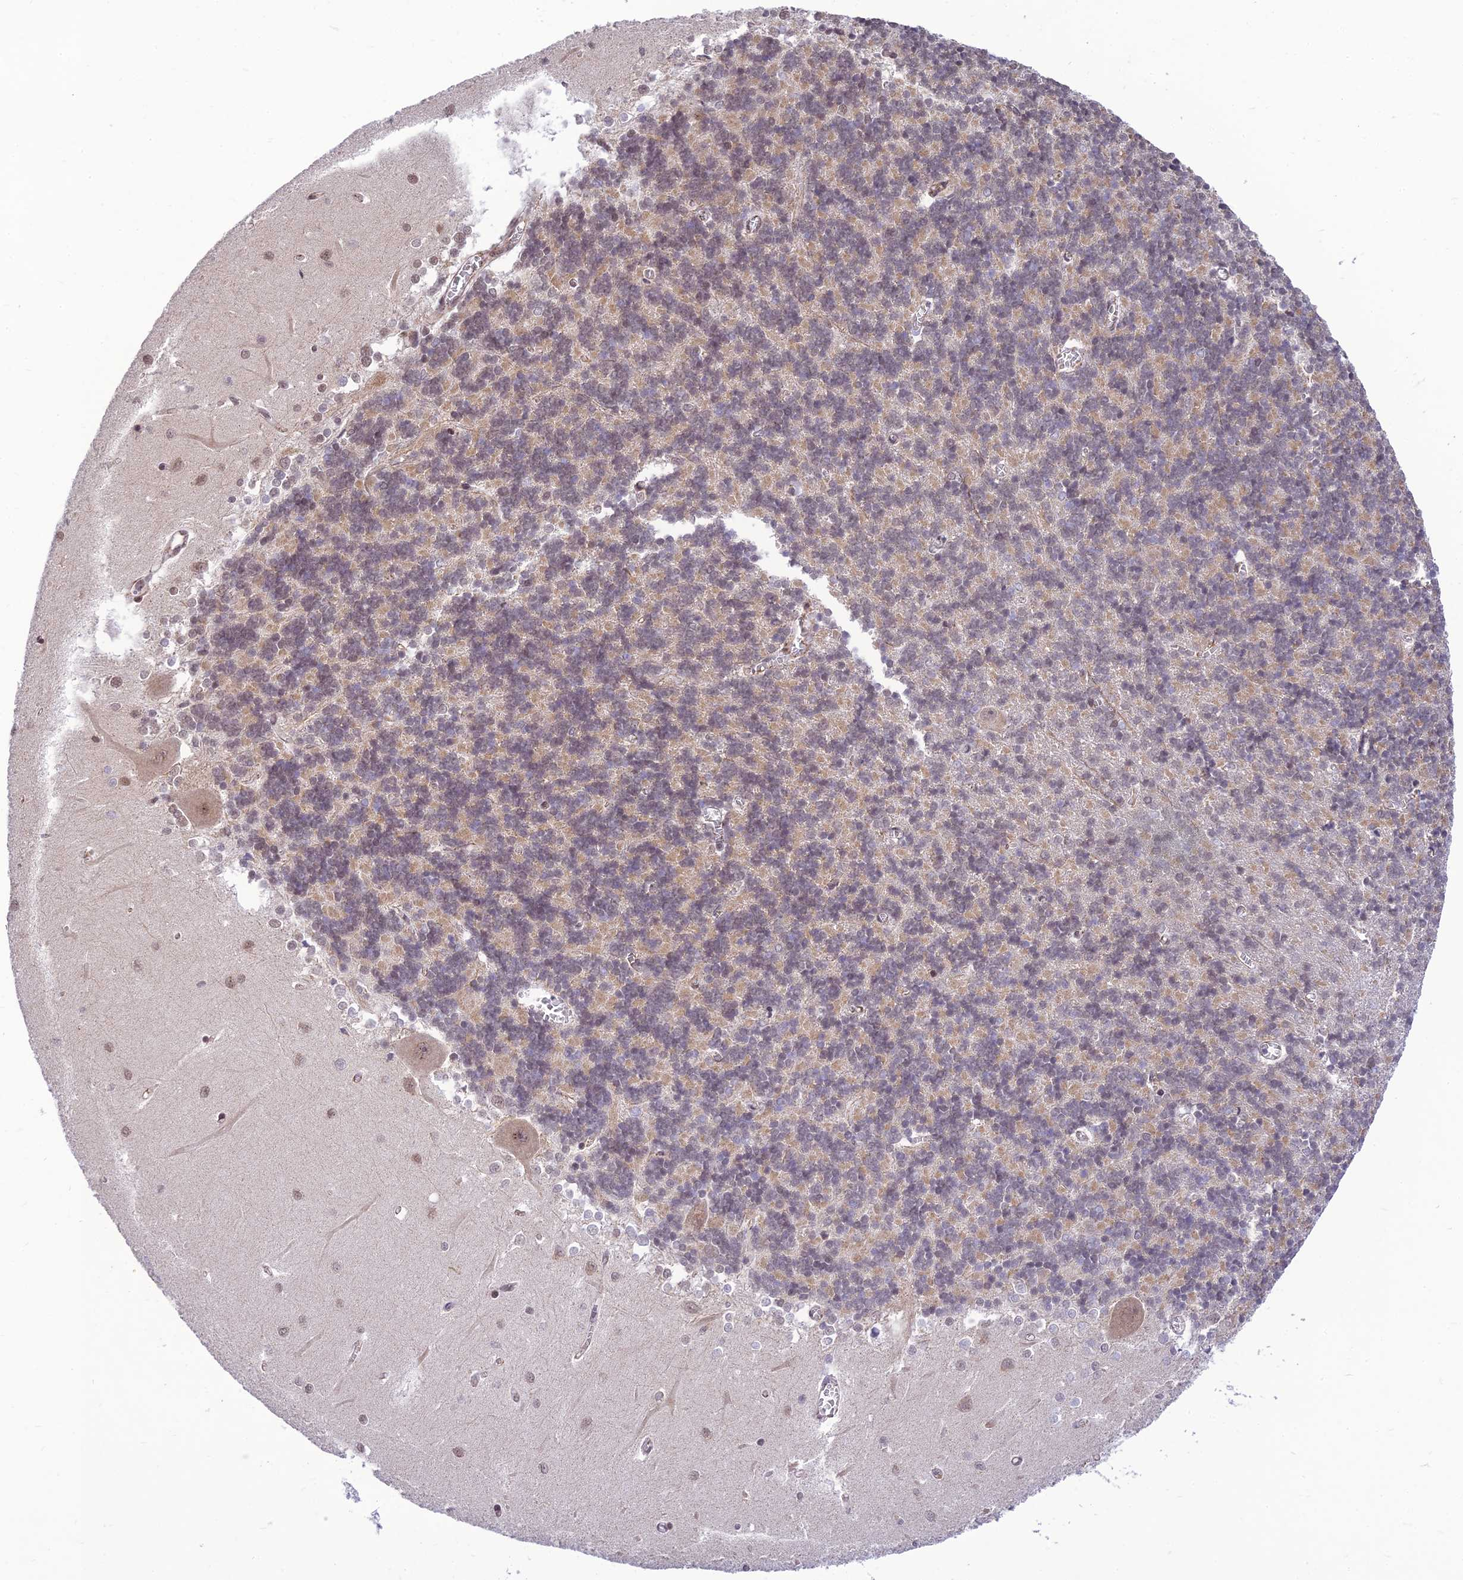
{"staining": {"intensity": "weak", "quantity": "25%-75%", "location": "cytoplasmic/membranous,nuclear"}, "tissue": "cerebellum", "cell_type": "Cells in granular layer", "image_type": "normal", "snomed": [{"axis": "morphology", "description": "Normal tissue, NOS"}, {"axis": "topography", "description": "Cerebellum"}], "caption": "The image shows a brown stain indicating the presence of a protein in the cytoplasmic/membranous,nuclear of cells in granular layer in cerebellum.", "gene": "MICOS13", "patient": {"sex": "male", "age": 37}}